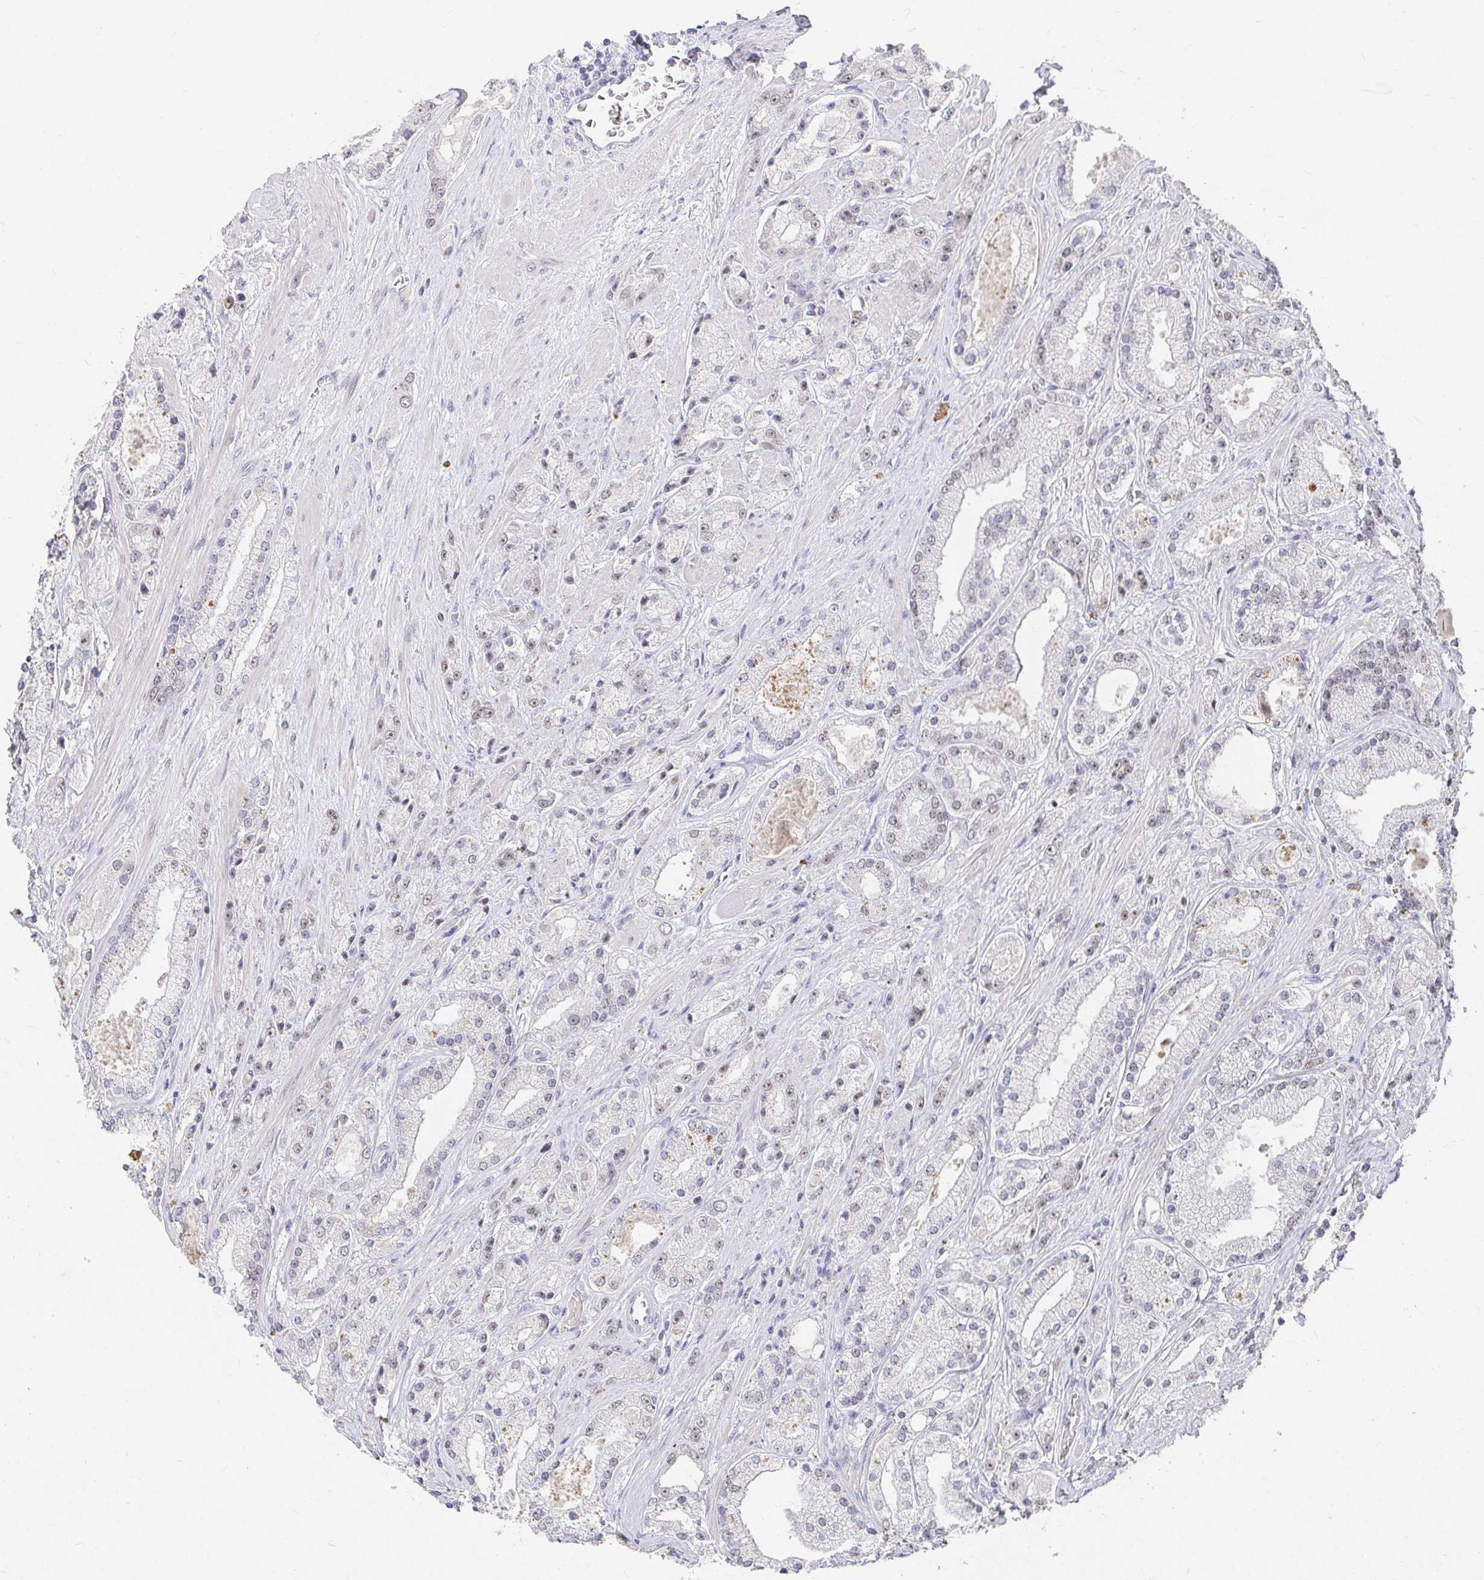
{"staining": {"intensity": "negative", "quantity": "none", "location": "none"}, "tissue": "prostate cancer", "cell_type": "Tumor cells", "image_type": "cancer", "snomed": [{"axis": "morphology", "description": "Adenocarcinoma, High grade"}, {"axis": "topography", "description": "Prostate"}], "caption": "The micrograph displays no significant staining in tumor cells of prostate cancer. The staining is performed using DAB brown chromogen with nuclei counter-stained in using hematoxylin.", "gene": "RCOR1", "patient": {"sex": "male", "age": 67}}